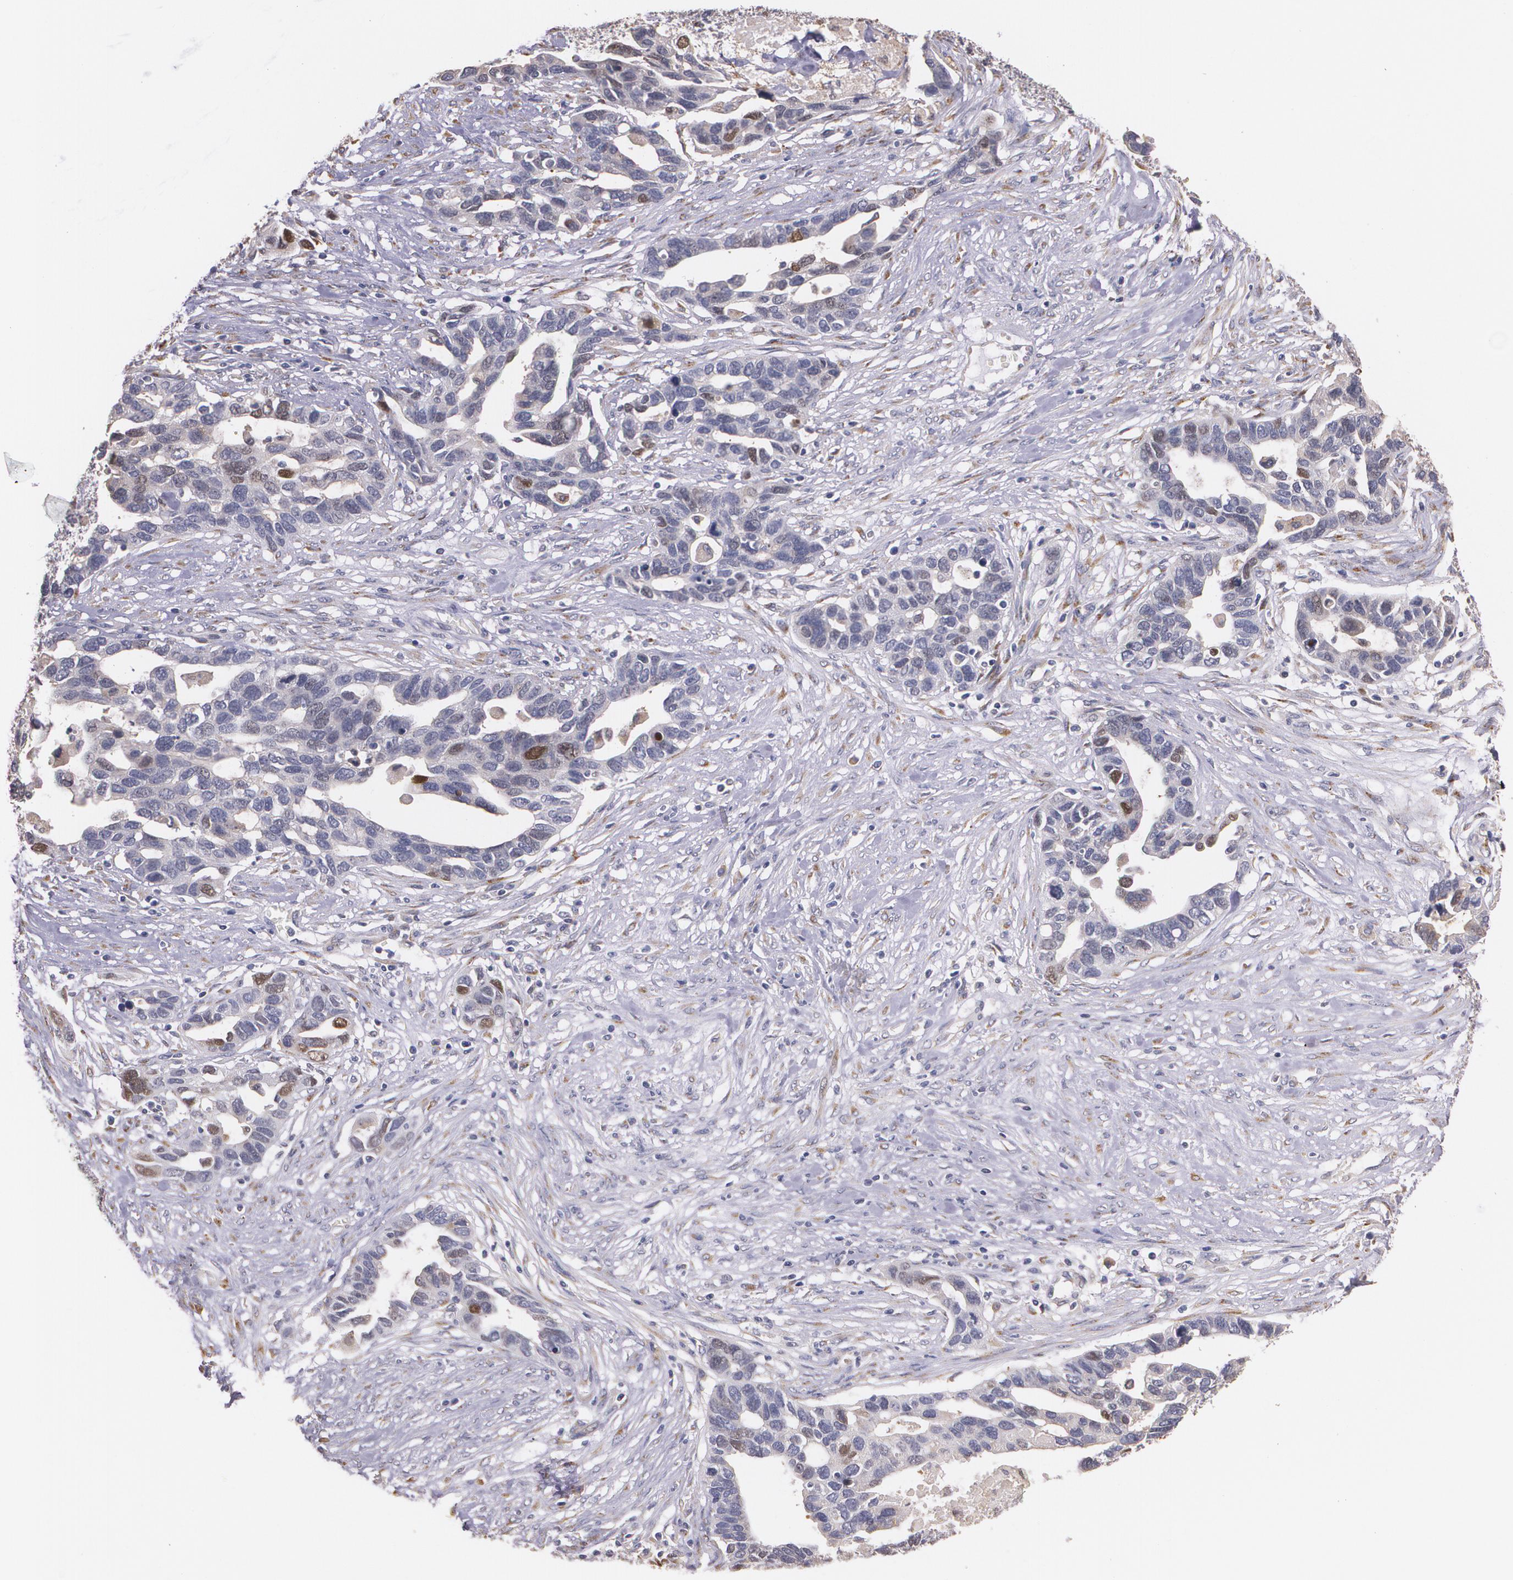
{"staining": {"intensity": "weak", "quantity": "<25%", "location": "cytoplasmic/membranous,nuclear"}, "tissue": "ovarian cancer", "cell_type": "Tumor cells", "image_type": "cancer", "snomed": [{"axis": "morphology", "description": "Cystadenocarcinoma, serous, NOS"}, {"axis": "topography", "description": "Ovary"}], "caption": "Immunohistochemical staining of human ovarian serous cystadenocarcinoma displays no significant staining in tumor cells. (DAB (3,3'-diaminobenzidine) immunohistochemistry (IHC) visualized using brightfield microscopy, high magnification).", "gene": "ATF3", "patient": {"sex": "female", "age": 54}}